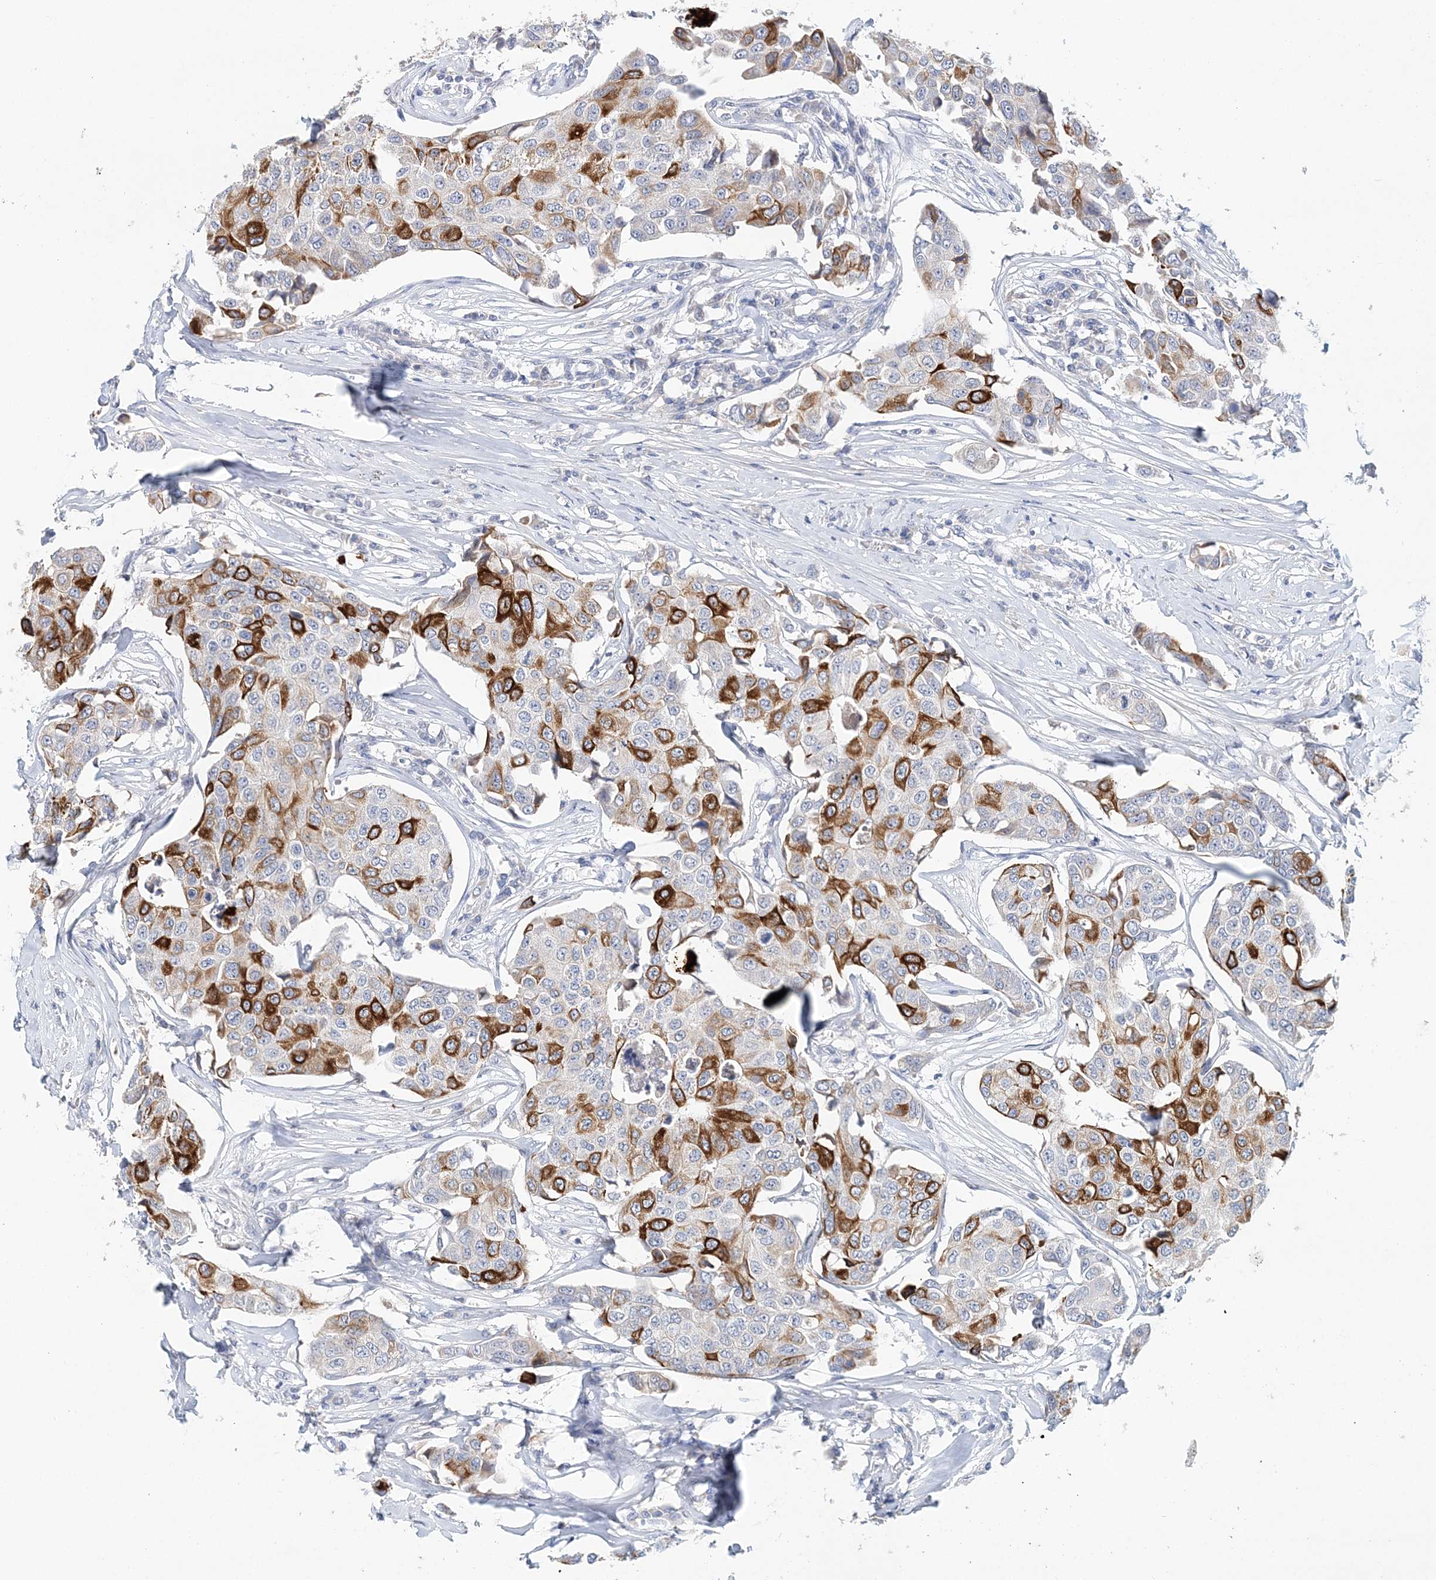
{"staining": {"intensity": "strong", "quantity": "<25%", "location": "cytoplasmic/membranous"}, "tissue": "breast cancer", "cell_type": "Tumor cells", "image_type": "cancer", "snomed": [{"axis": "morphology", "description": "Duct carcinoma"}, {"axis": "topography", "description": "Breast"}], "caption": "IHC histopathology image of neoplastic tissue: human breast infiltrating ductal carcinoma stained using immunohistochemistry reveals medium levels of strong protein expression localized specifically in the cytoplasmic/membranous of tumor cells, appearing as a cytoplasmic/membranous brown color.", "gene": "LRRIQ4", "patient": {"sex": "female", "age": 80}}